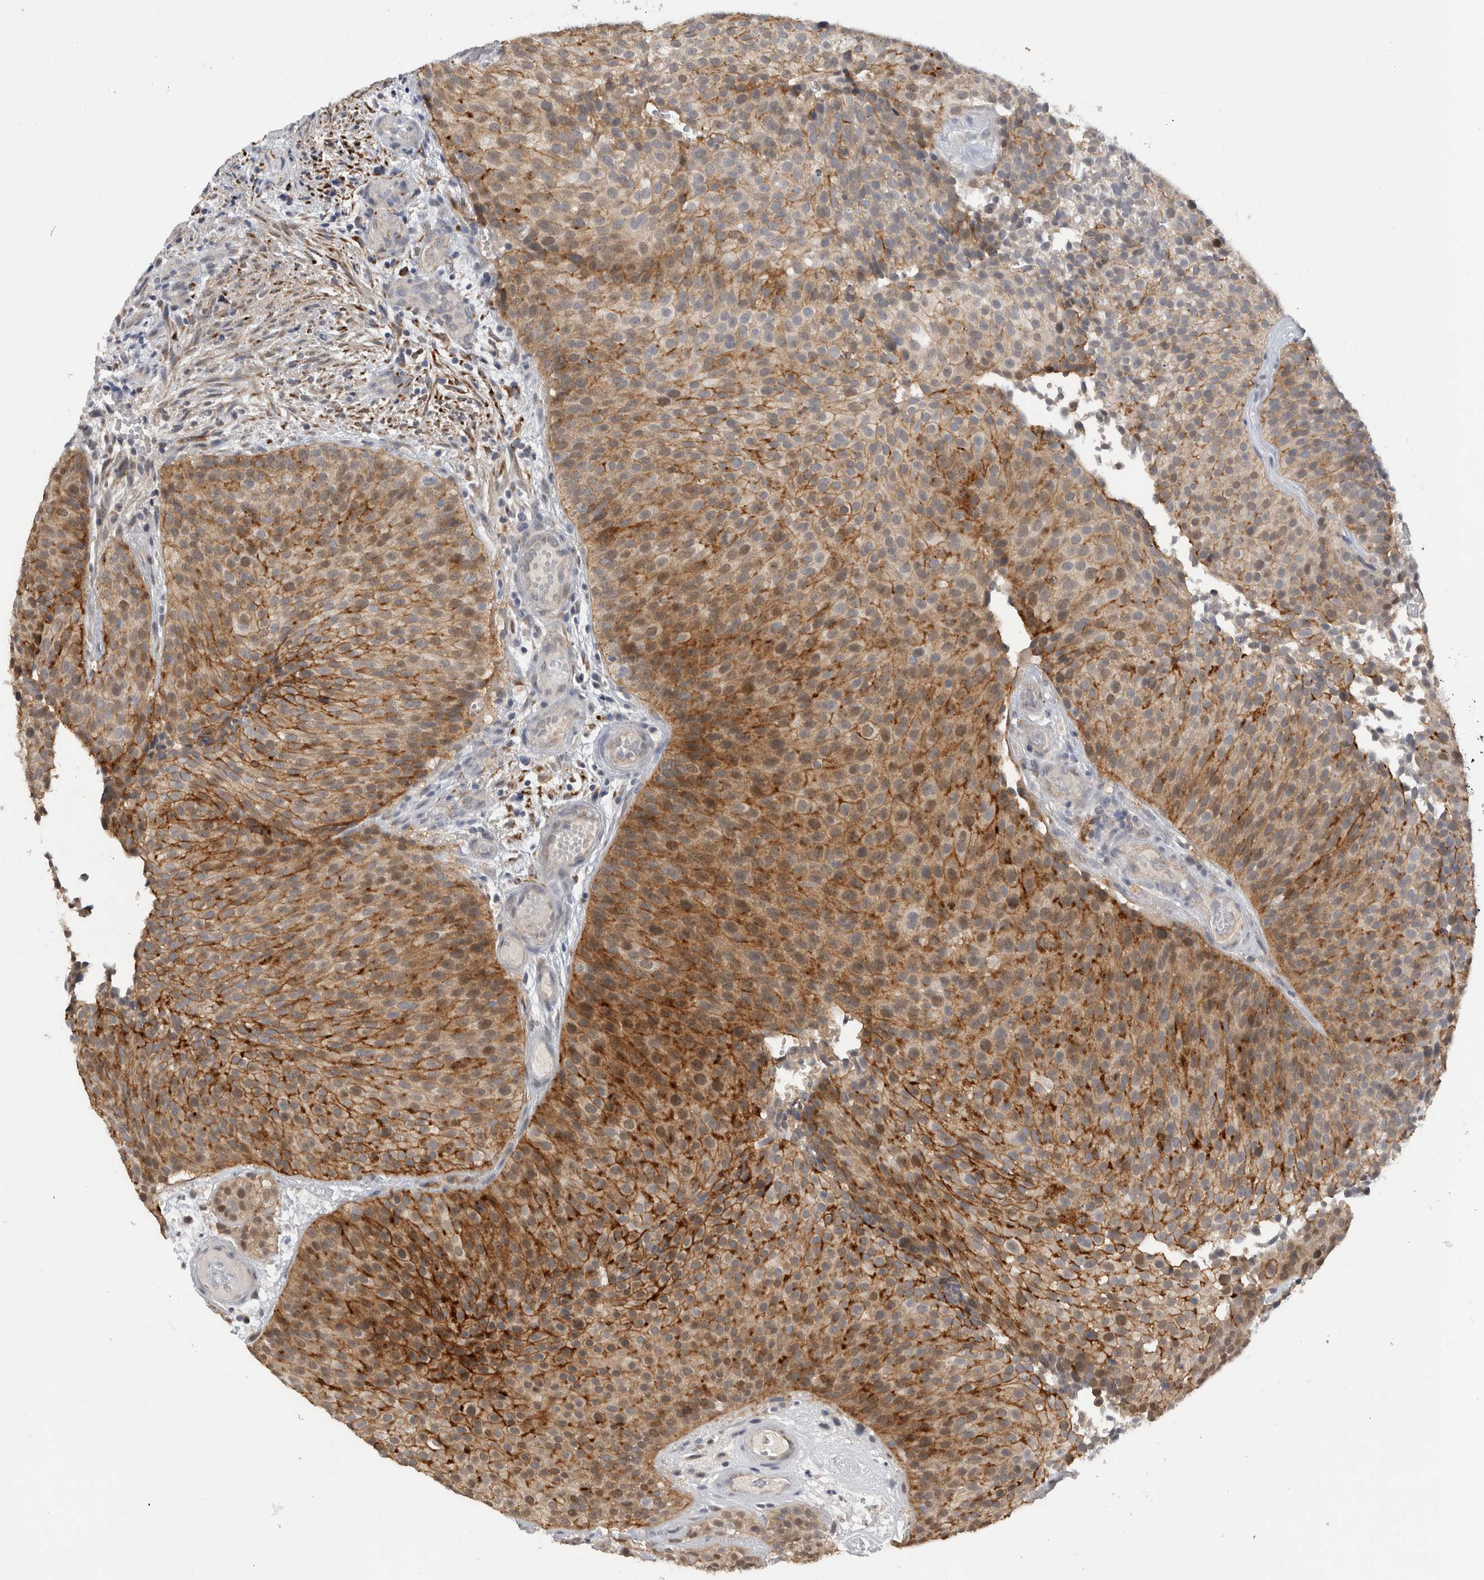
{"staining": {"intensity": "moderate", "quantity": ">75%", "location": "cytoplasmic/membranous"}, "tissue": "urothelial cancer", "cell_type": "Tumor cells", "image_type": "cancer", "snomed": [{"axis": "morphology", "description": "Urothelial carcinoma, Low grade"}, {"axis": "topography", "description": "Urinary bladder"}], "caption": "Immunohistochemical staining of human urothelial carcinoma (low-grade) demonstrates medium levels of moderate cytoplasmic/membranous staining in about >75% of tumor cells.", "gene": "DYRK2", "patient": {"sex": "male", "age": 86}}